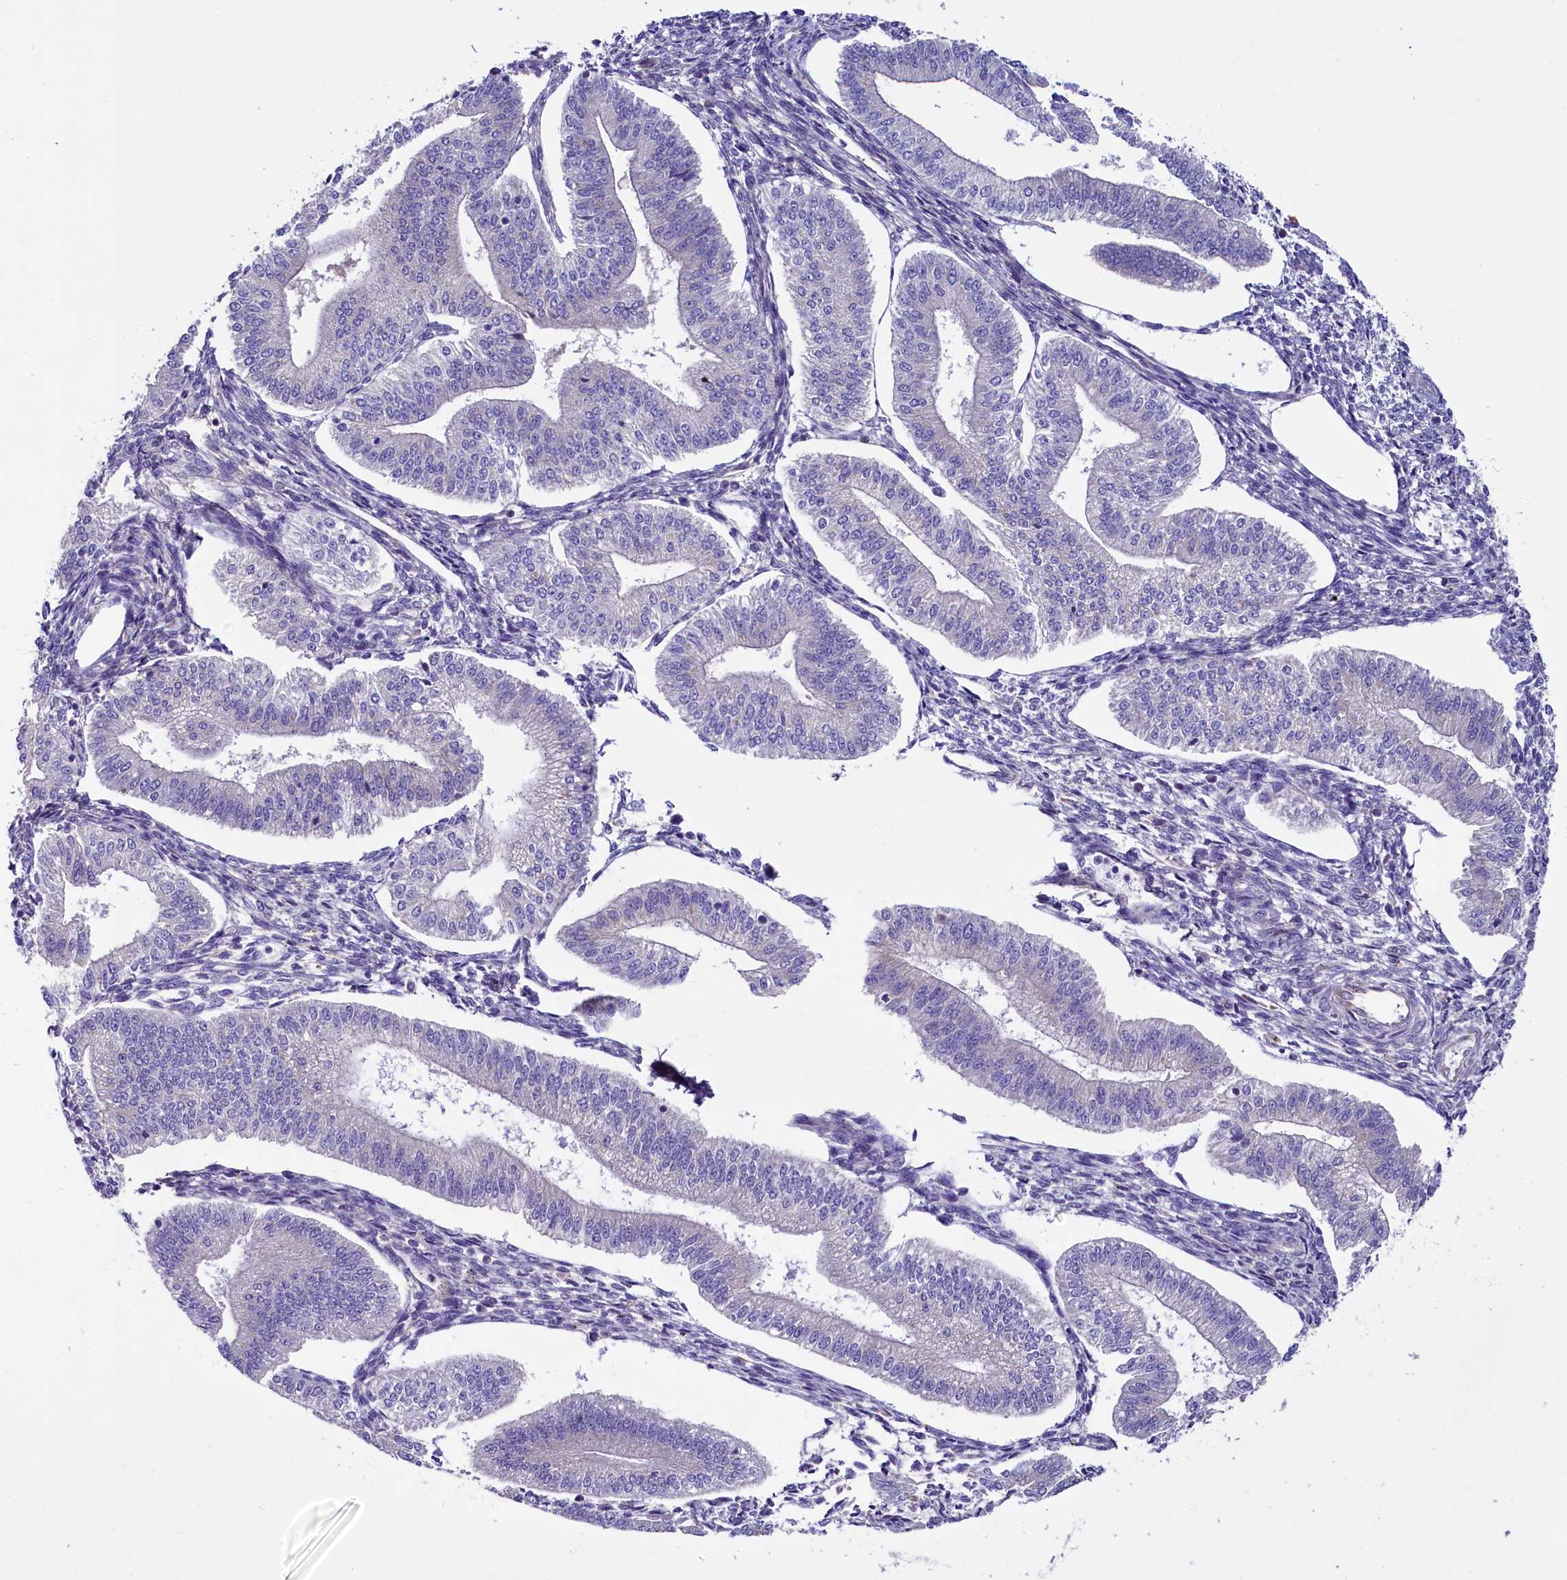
{"staining": {"intensity": "negative", "quantity": "none", "location": "none"}, "tissue": "endometrium", "cell_type": "Cells in endometrial stroma", "image_type": "normal", "snomed": [{"axis": "morphology", "description": "Normal tissue, NOS"}, {"axis": "topography", "description": "Endometrium"}], "caption": "Immunohistochemistry micrograph of benign endometrium: endometrium stained with DAB demonstrates no significant protein positivity in cells in endometrial stroma.", "gene": "GPR108", "patient": {"sex": "female", "age": 34}}